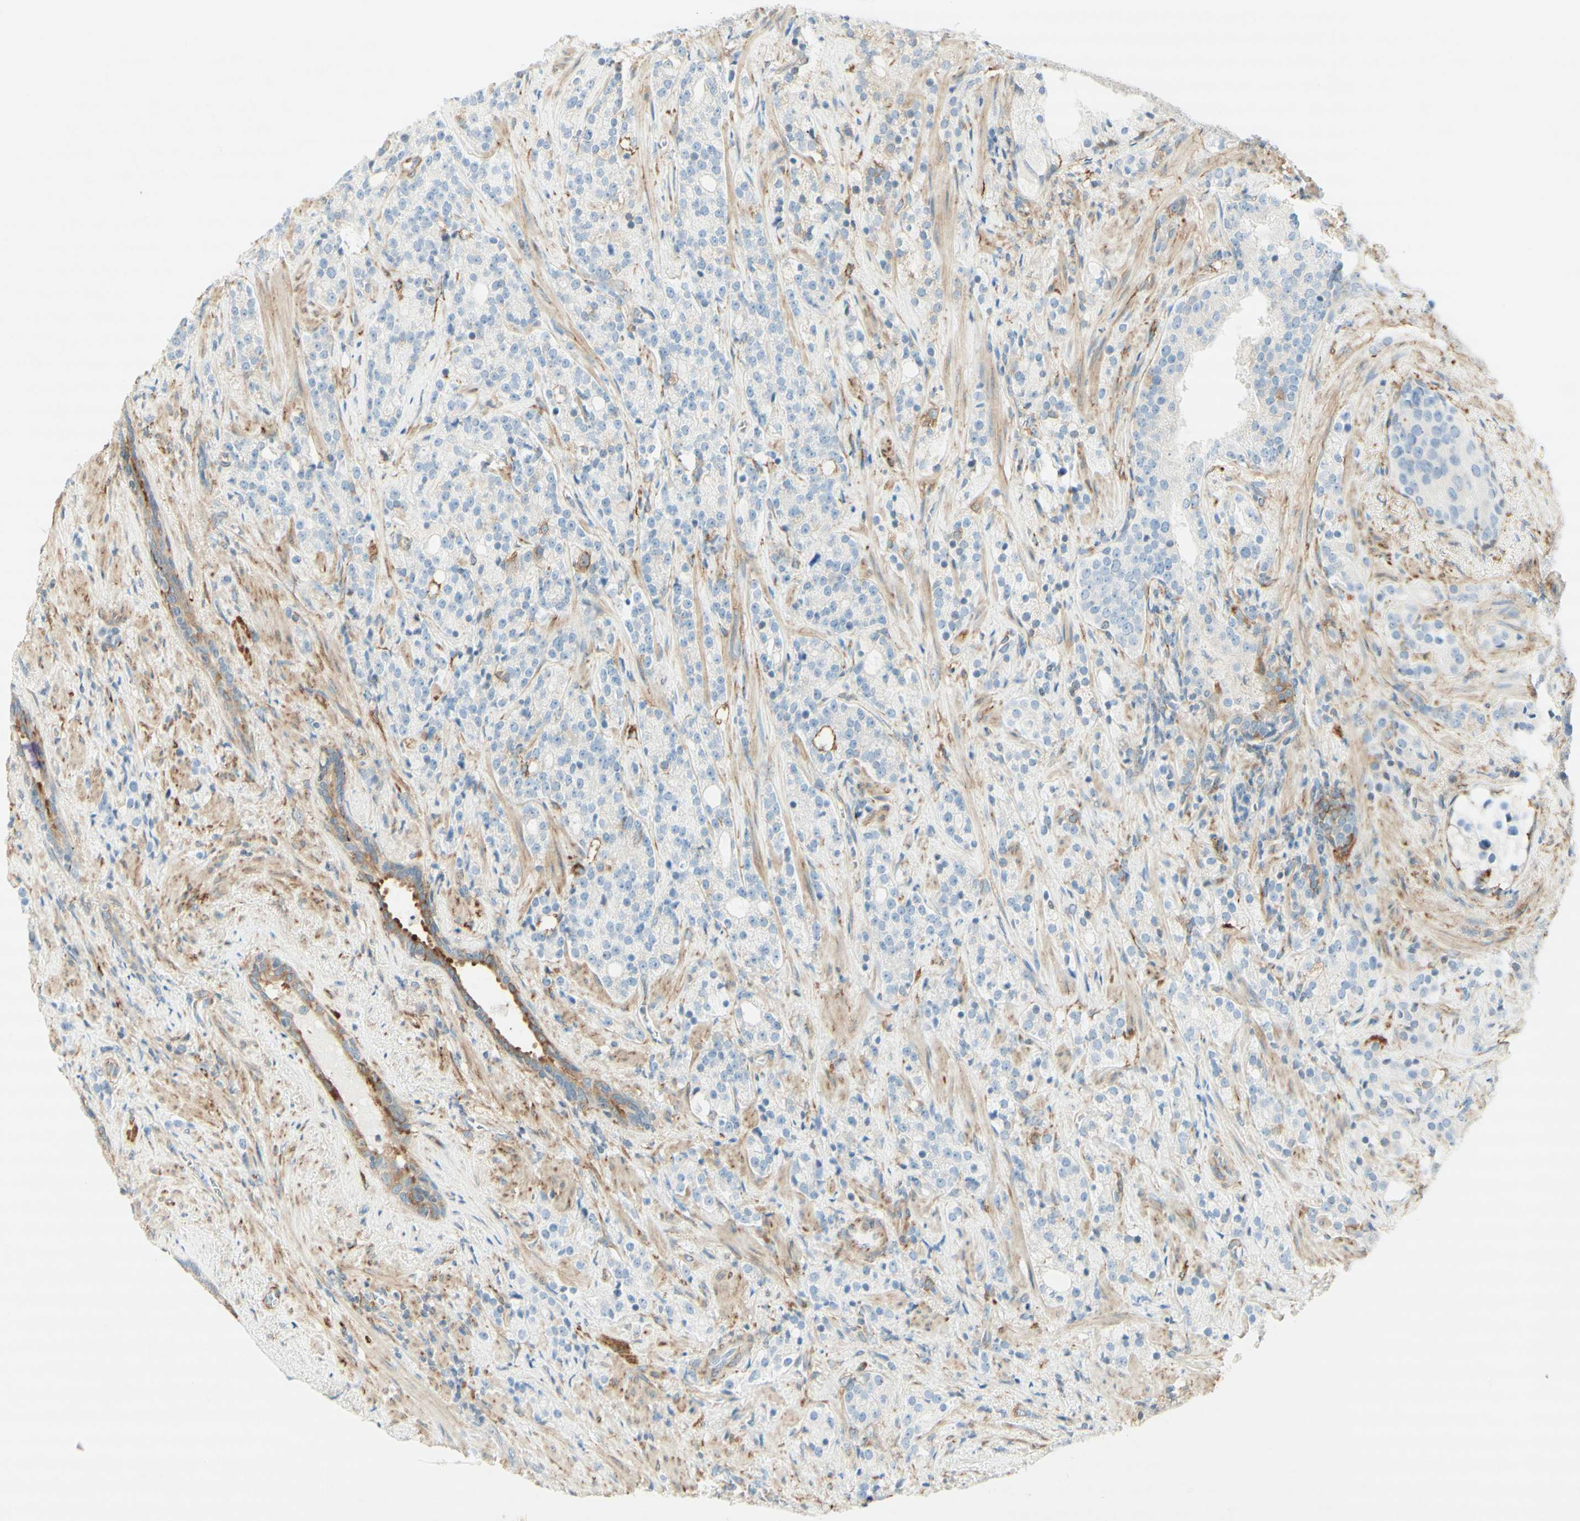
{"staining": {"intensity": "negative", "quantity": "none", "location": "none"}, "tissue": "prostate cancer", "cell_type": "Tumor cells", "image_type": "cancer", "snomed": [{"axis": "morphology", "description": "Adenocarcinoma, High grade"}, {"axis": "topography", "description": "Prostate"}], "caption": "DAB immunohistochemical staining of prostate cancer demonstrates no significant staining in tumor cells. (Immunohistochemistry, brightfield microscopy, high magnification).", "gene": "MAP1B", "patient": {"sex": "male", "age": 71}}